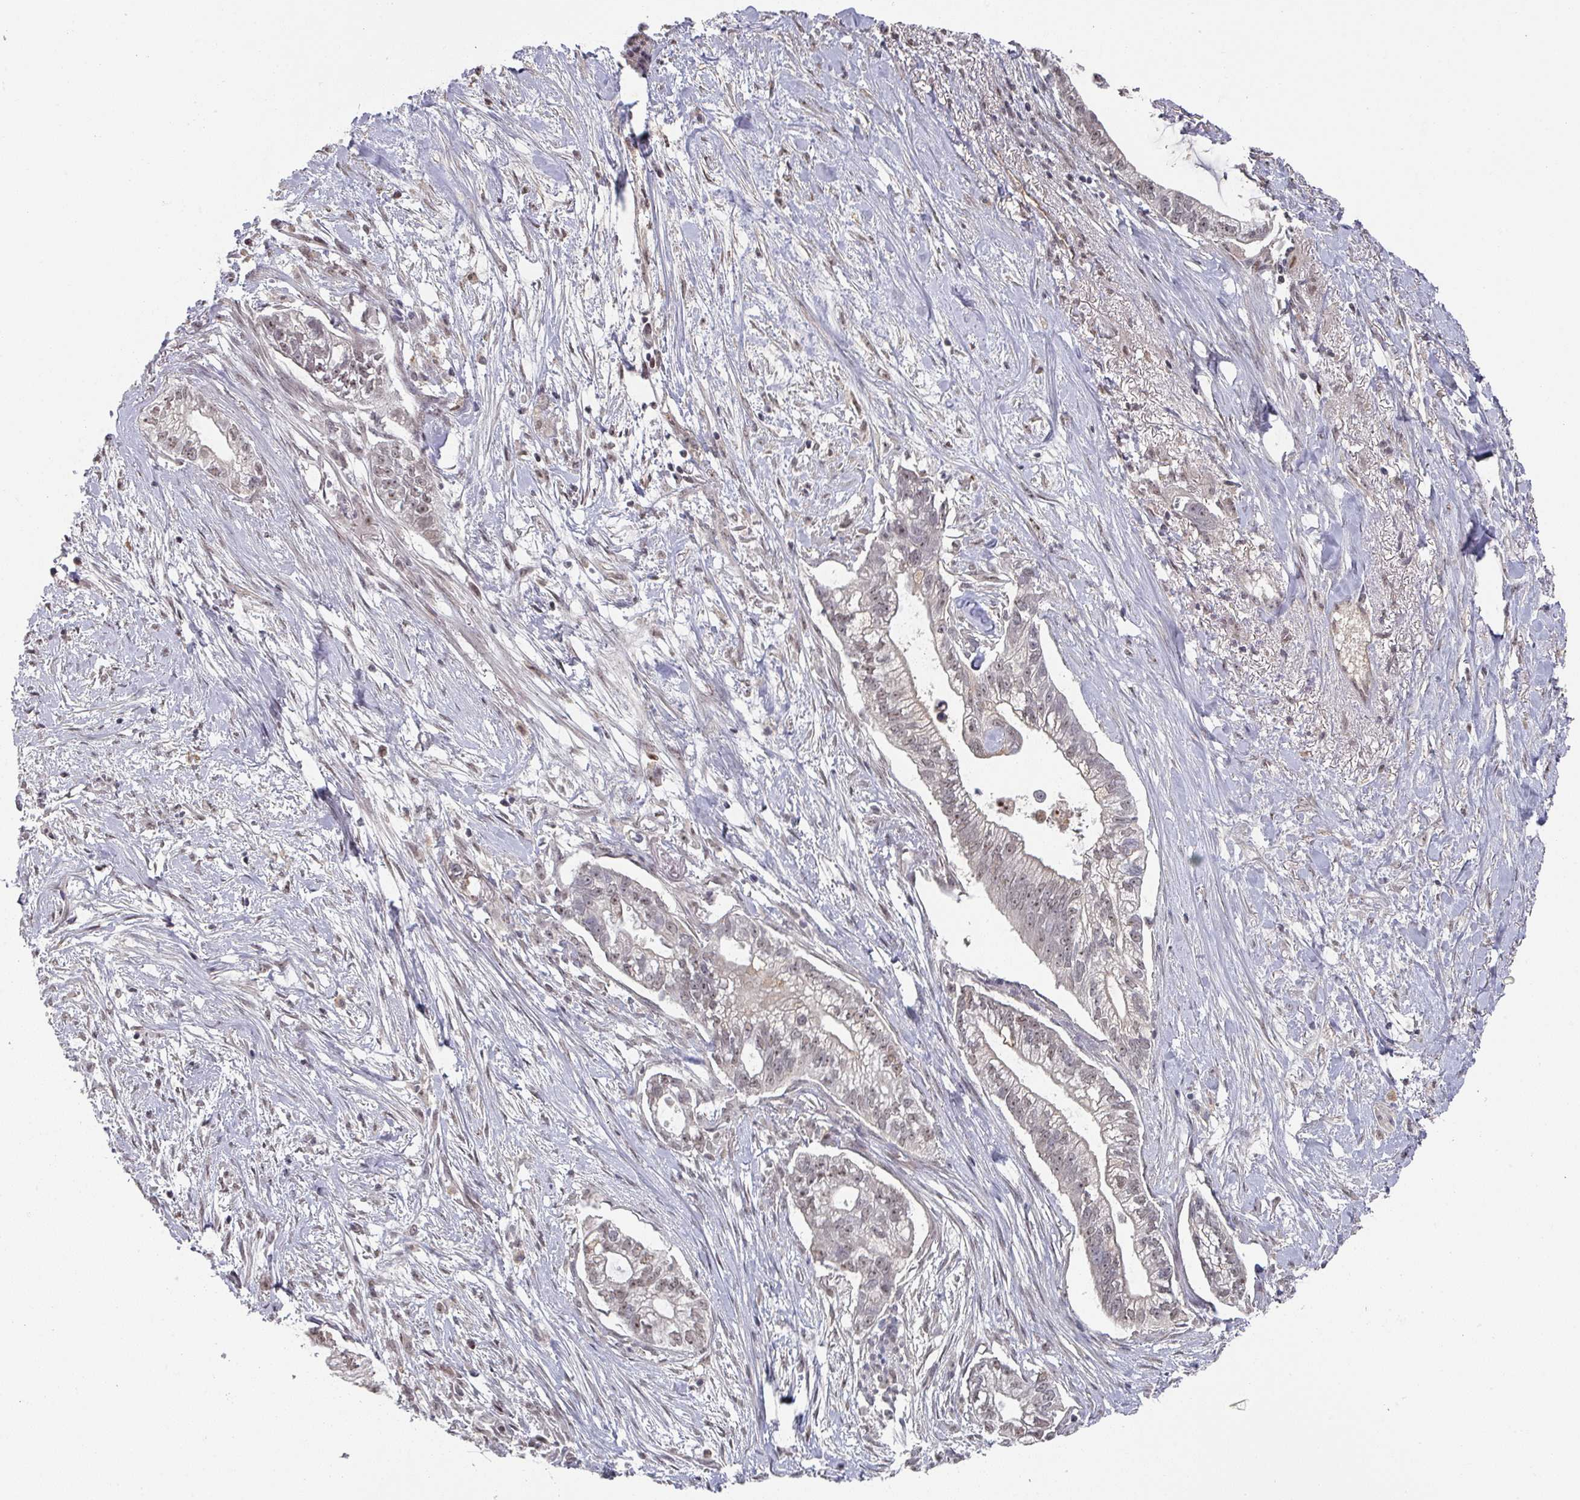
{"staining": {"intensity": "weak", "quantity": "25%-75%", "location": "nuclear"}, "tissue": "pancreatic cancer", "cell_type": "Tumor cells", "image_type": "cancer", "snomed": [{"axis": "morphology", "description": "Adenocarcinoma, NOS"}, {"axis": "topography", "description": "Pancreas"}], "caption": "About 25%-75% of tumor cells in pancreatic adenocarcinoma exhibit weak nuclear protein staining as visualized by brown immunohistochemical staining.", "gene": "ZNF654", "patient": {"sex": "male", "age": 70}}